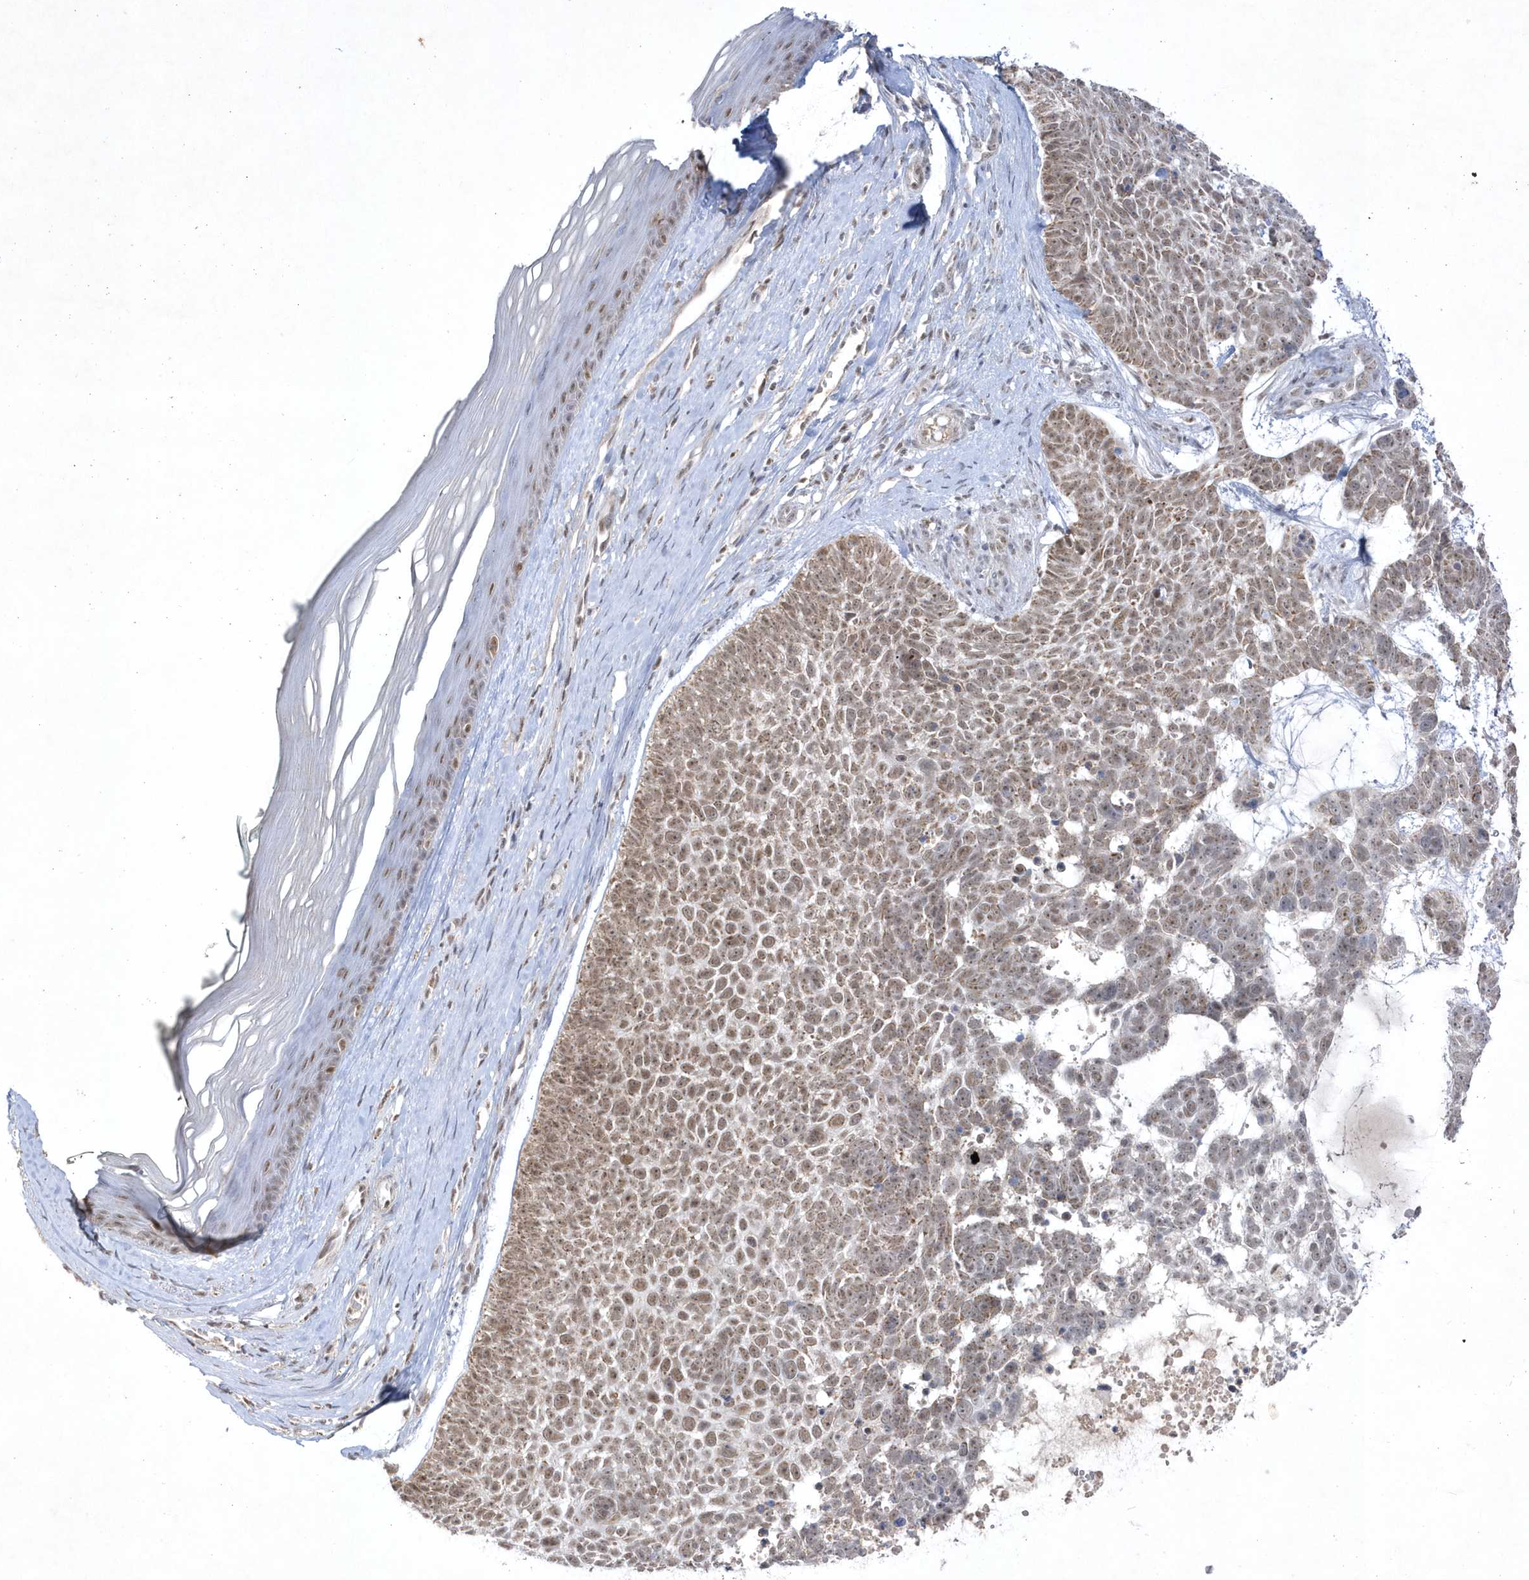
{"staining": {"intensity": "moderate", "quantity": ">75%", "location": "nuclear"}, "tissue": "skin cancer", "cell_type": "Tumor cells", "image_type": "cancer", "snomed": [{"axis": "morphology", "description": "Basal cell carcinoma"}, {"axis": "topography", "description": "Skin"}], "caption": "Human skin cancer stained for a protein (brown) exhibits moderate nuclear positive staining in about >75% of tumor cells.", "gene": "CPSF3", "patient": {"sex": "female", "age": 81}}